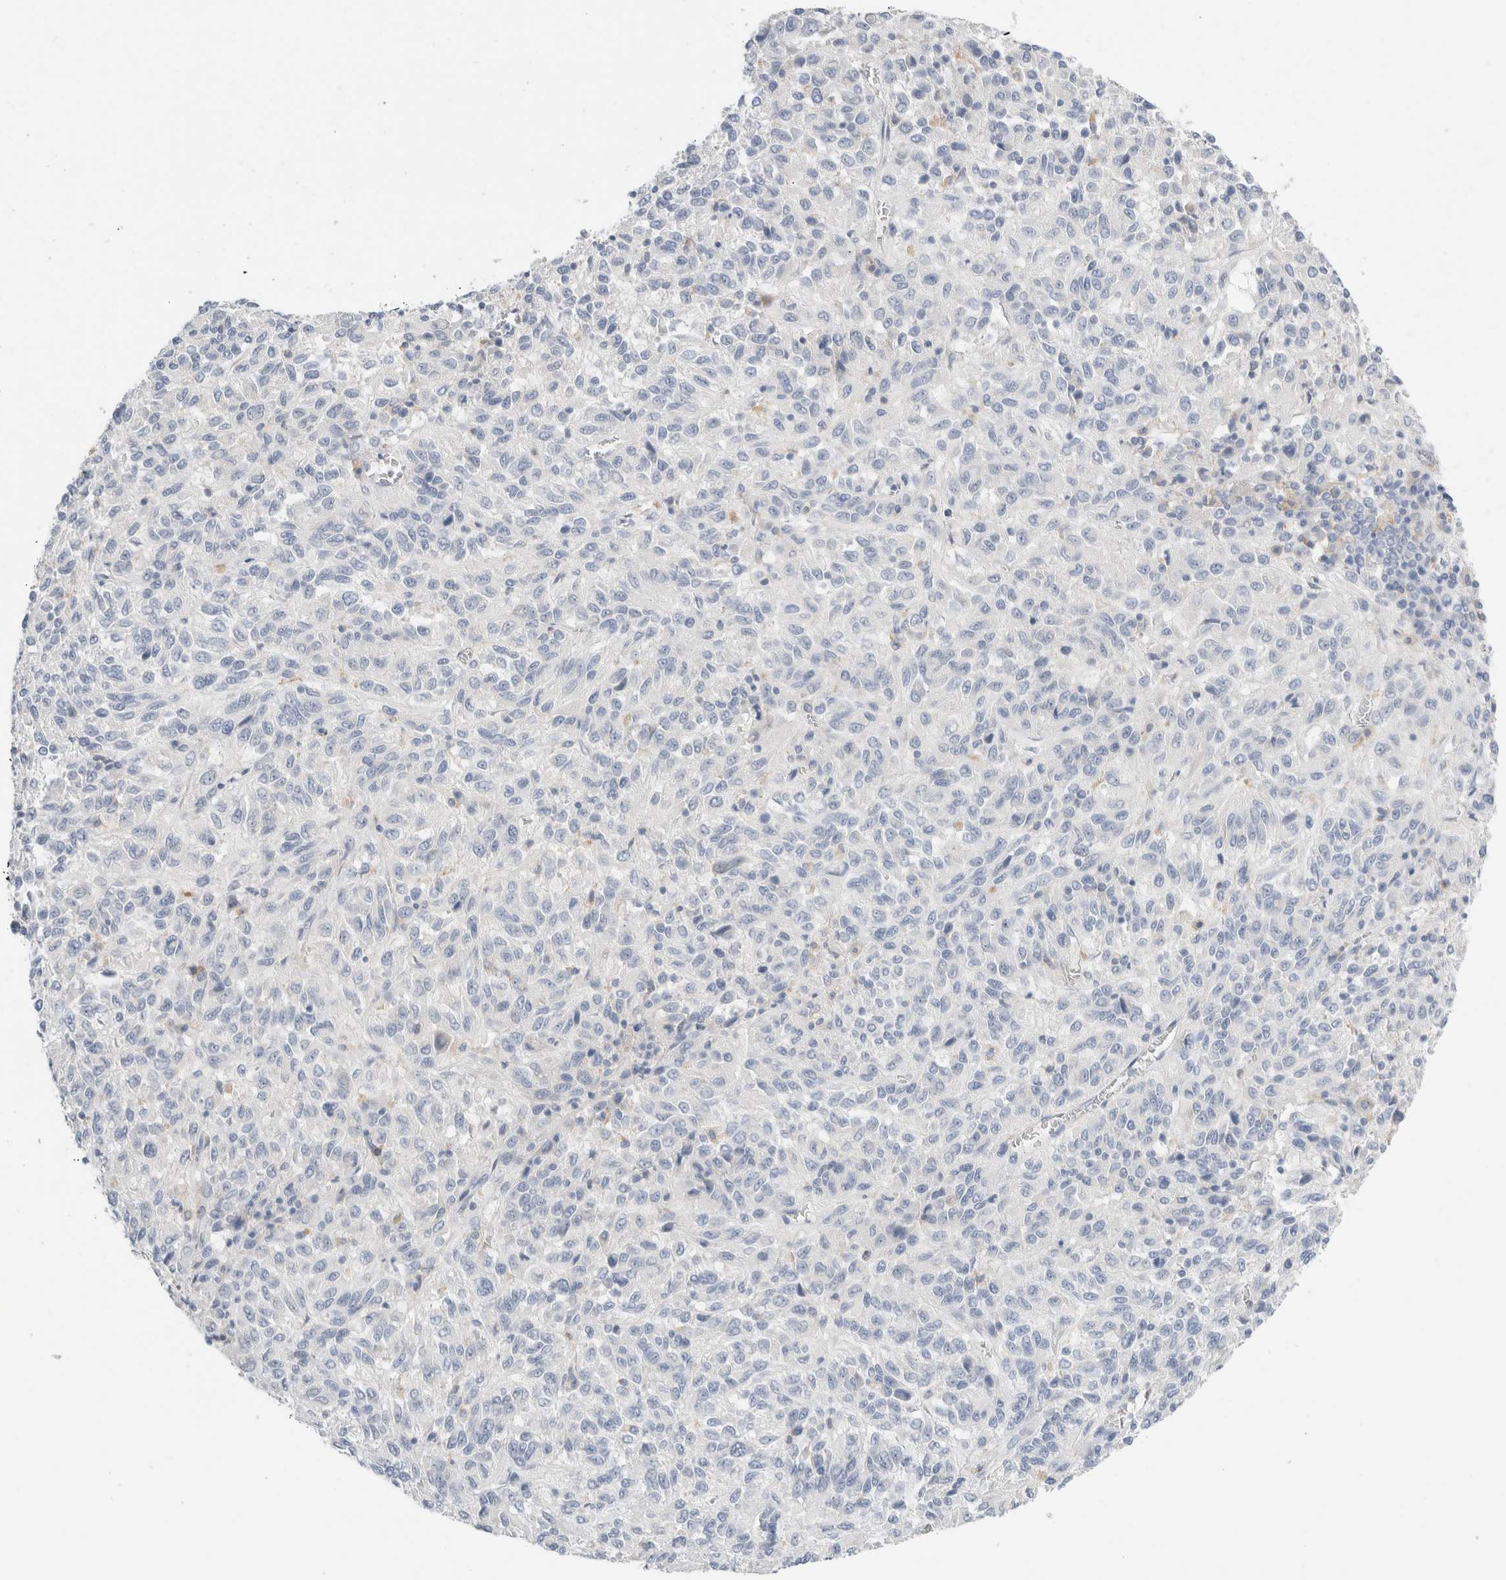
{"staining": {"intensity": "negative", "quantity": "none", "location": "none"}, "tissue": "melanoma", "cell_type": "Tumor cells", "image_type": "cancer", "snomed": [{"axis": "morphology", "description": "Malignant melanoma, Metastatic site"}, {"axis": "topography", "description": "Lung"}], "caption": "Immunohistochemical staining of malignant melanoma (metastatic site) shows no significant positivity in tumor cells.", "gene": "ADAM30", "patient": {"sex": "male", "age": 64}}